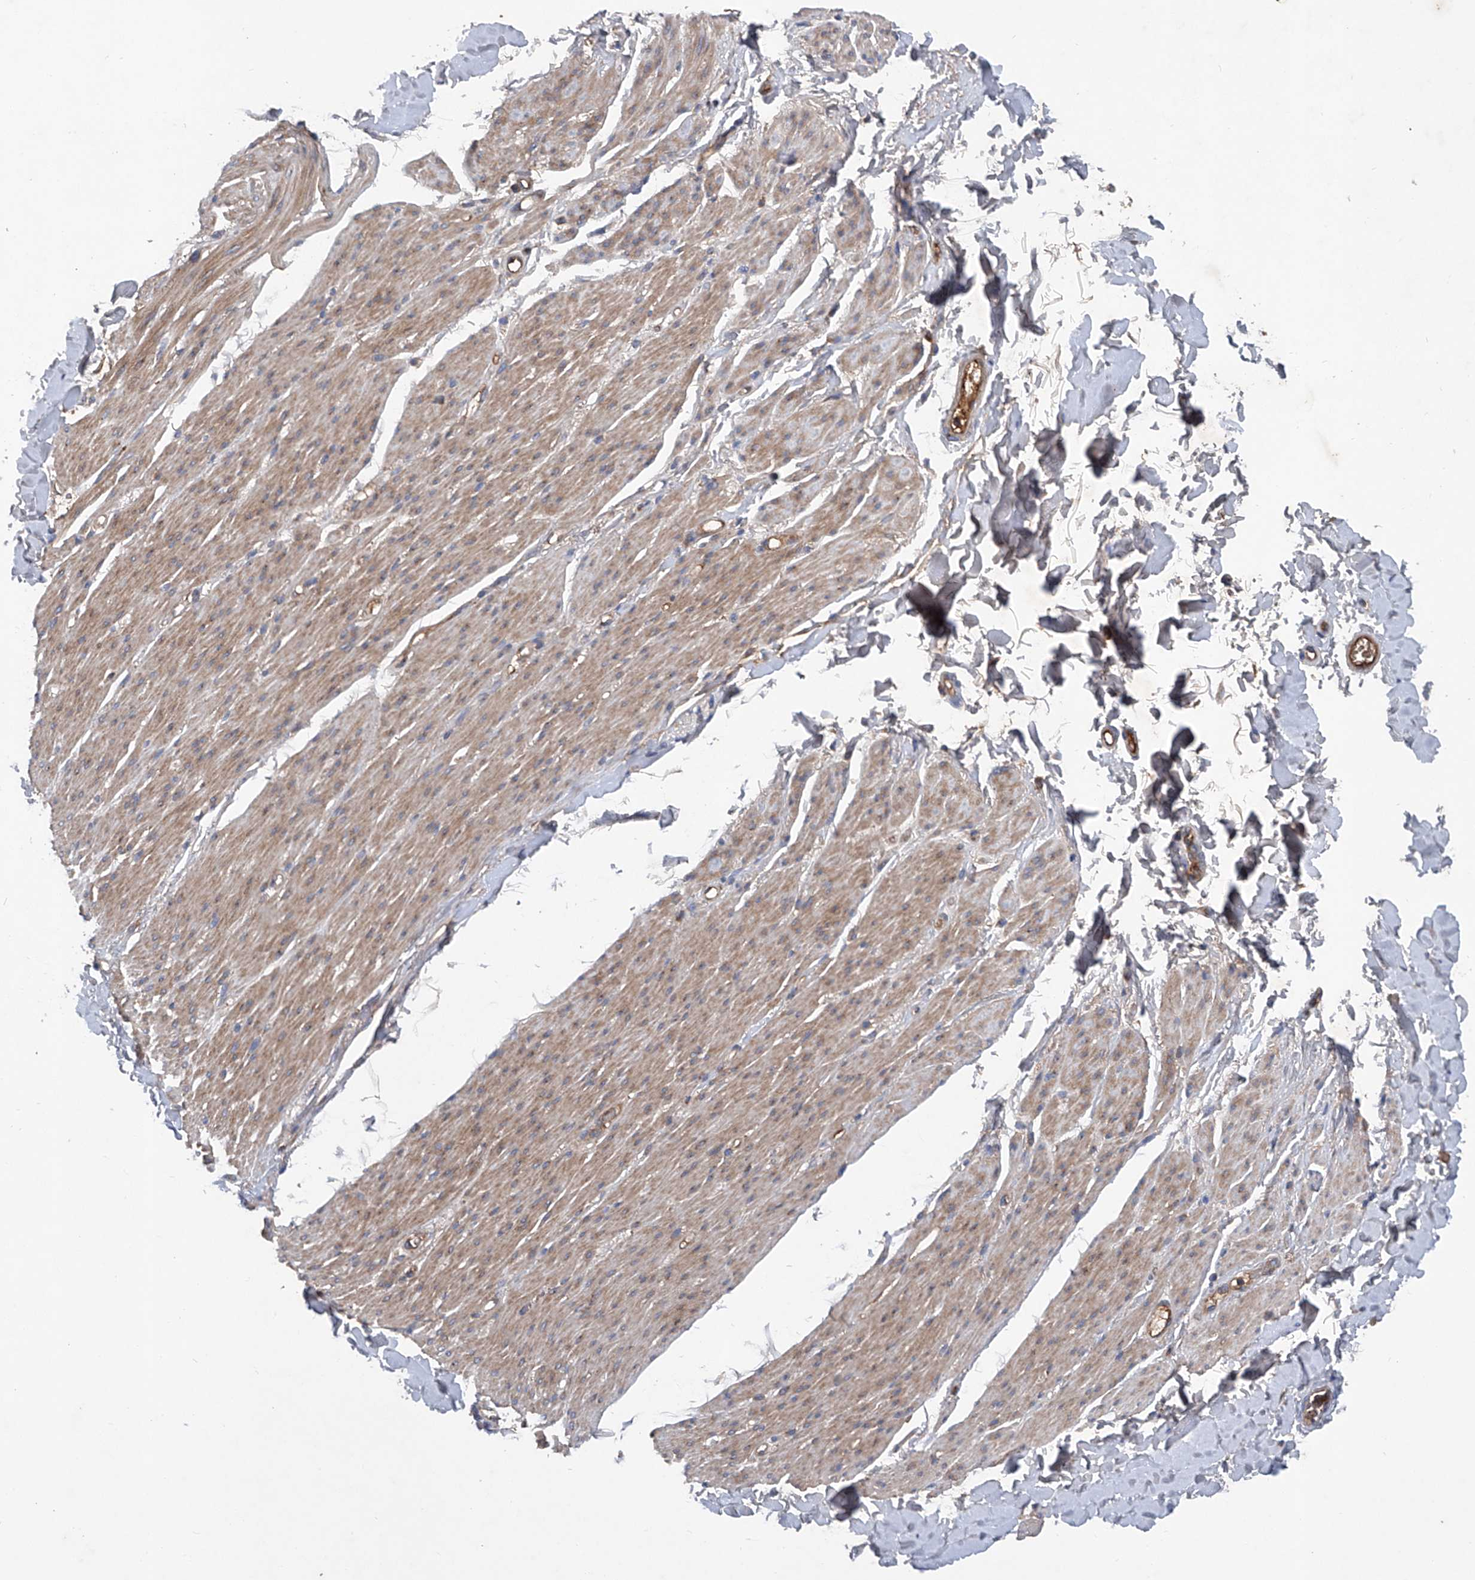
{"staining": {"intensity": "moderate", "quantity": ">75%", "location": "cytoplasmic/membranous"}, "tissue": "smooth muscle", "cell_type": "Smooth muscle cells", "image_type": "normal", "snomed": [{"axis": "morphology", "description": "Normal tissue, NOS"}, {"axis": "topography", "description": "Colon"}, {"axis": "topography", "description": "Peripheral nerve tissue"}], "caption": "High-magnification brightfield microscopy of unremarkable smooth muscle stained with DAB (3,3'-diaminobenzidine) (brown) and counterstained with hematoxylin (blue). smooth muscle cells exhibit moderate cytoplasmic/membranous staining is identified in about>75% of cells. (DAB = brown stain, brightfield microscopy at high magnification).", "gene": "ASCC3", "patient": {"sex": "female", "age": 61}}